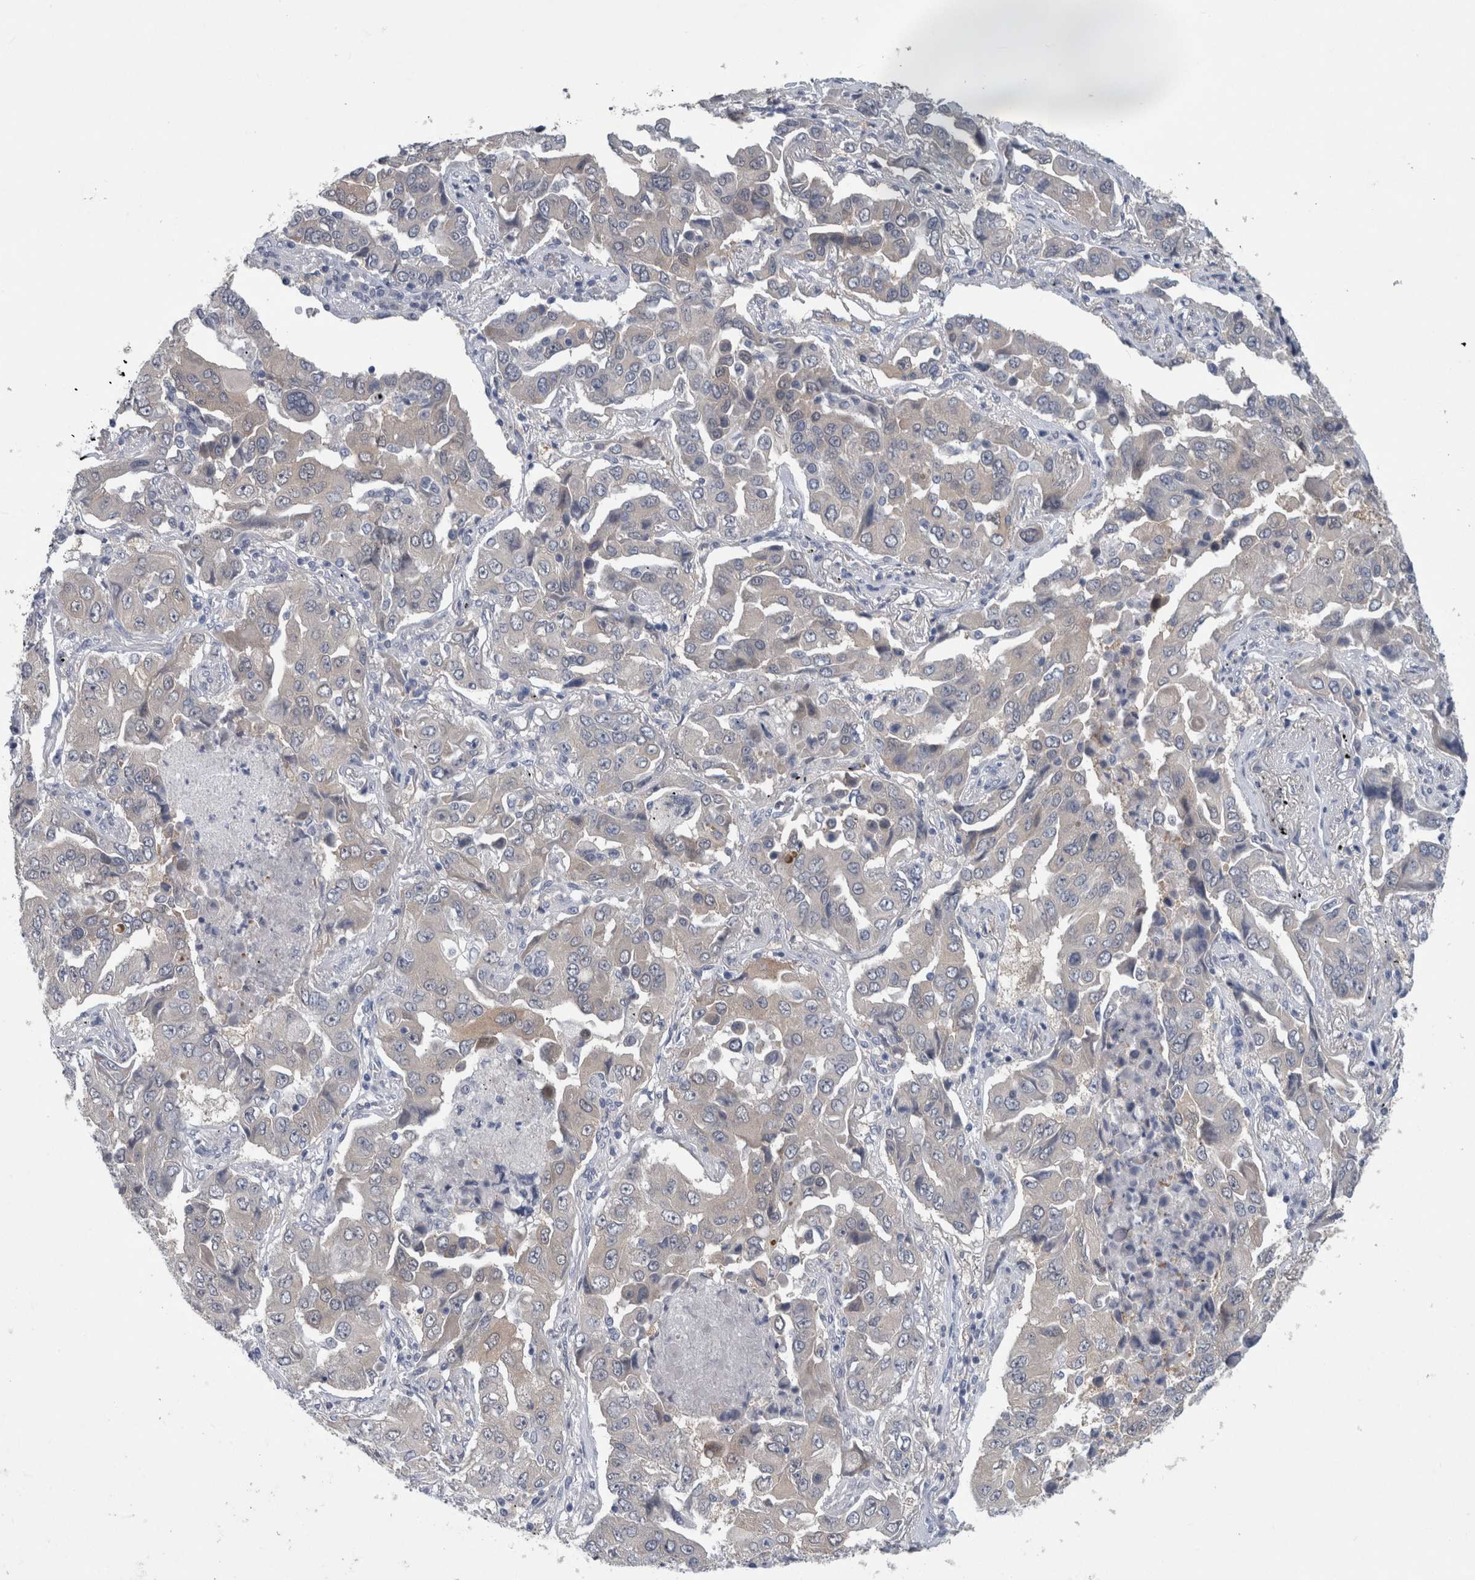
{"staining": {"intensity": "negative", "quantity": "none", "location": "none"}, "tissue": "lung cancer", "cell_type": "Tumor cells", "image_type": "cancer", "snomed": [{"axis": "morphology", "description": "Adenocarcinoma, NOS"}, {"axis": "topography", "description": "Lung"}], "caption": "Tumor cells show no significant expression in lung cancer (adenocarcinoma).", "gene": "FAM83H", "patient": {"sex": "female", "age": 65}}